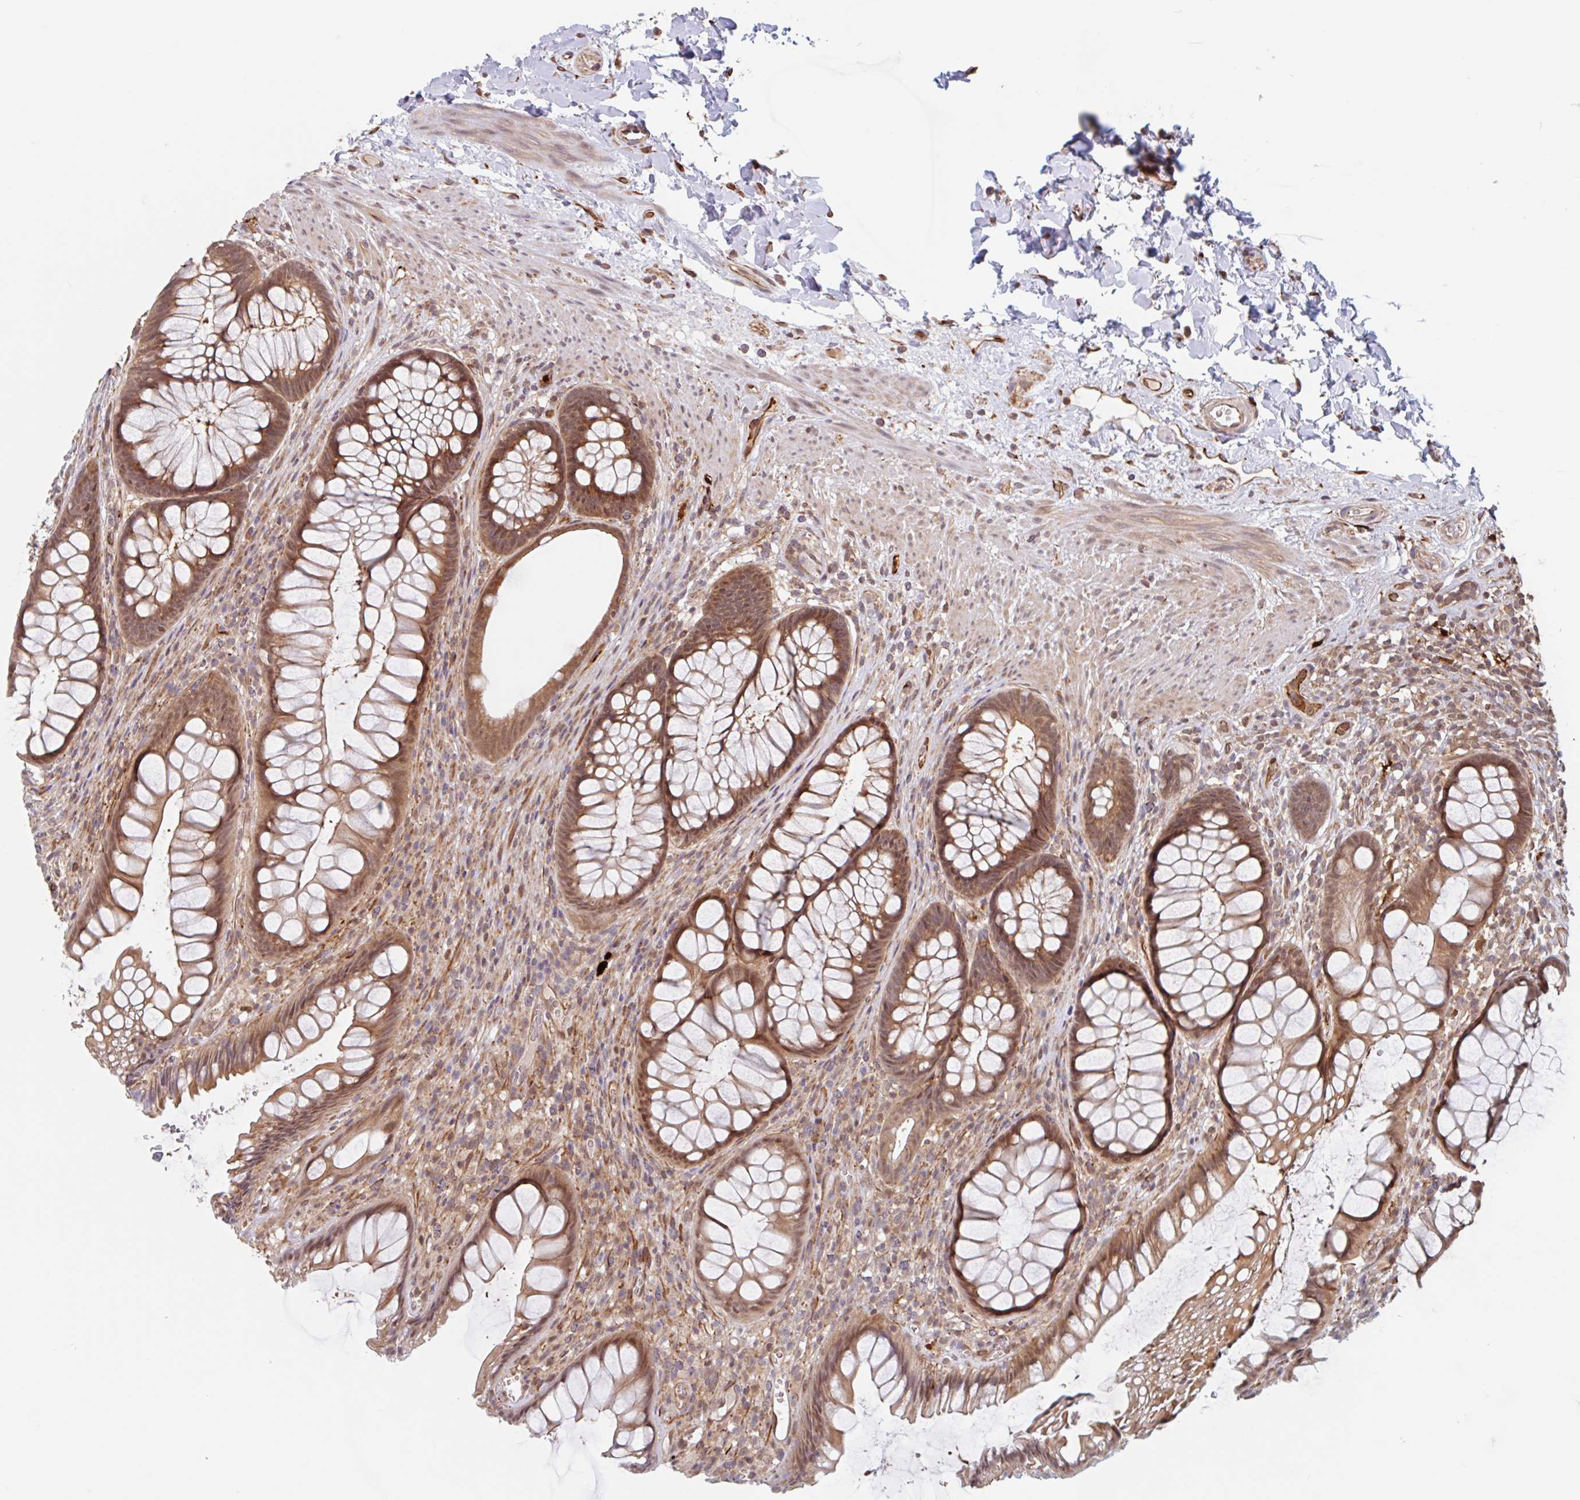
{"staining": {"intensity": "moderate", "quantity": ">75%", "location": "cytoplasmic/membranous,nuclear"}, "tissue": "rectum", "cell_type": "Glandular cells", "image_type": "normal", "snomed": [{"axis": "morphology", "description": "Normal tissue, NOS"}, {"axis": "topography", "description": "Rectum"}], "caption": "The histopathology image shows staining of normal rectum, revealing moderate cytoplasmic/membranous,nuclear protein staining (brown color) within glandular cells.", "gene": "NUB1", "patient": {"sex": "male", "age": 53}}